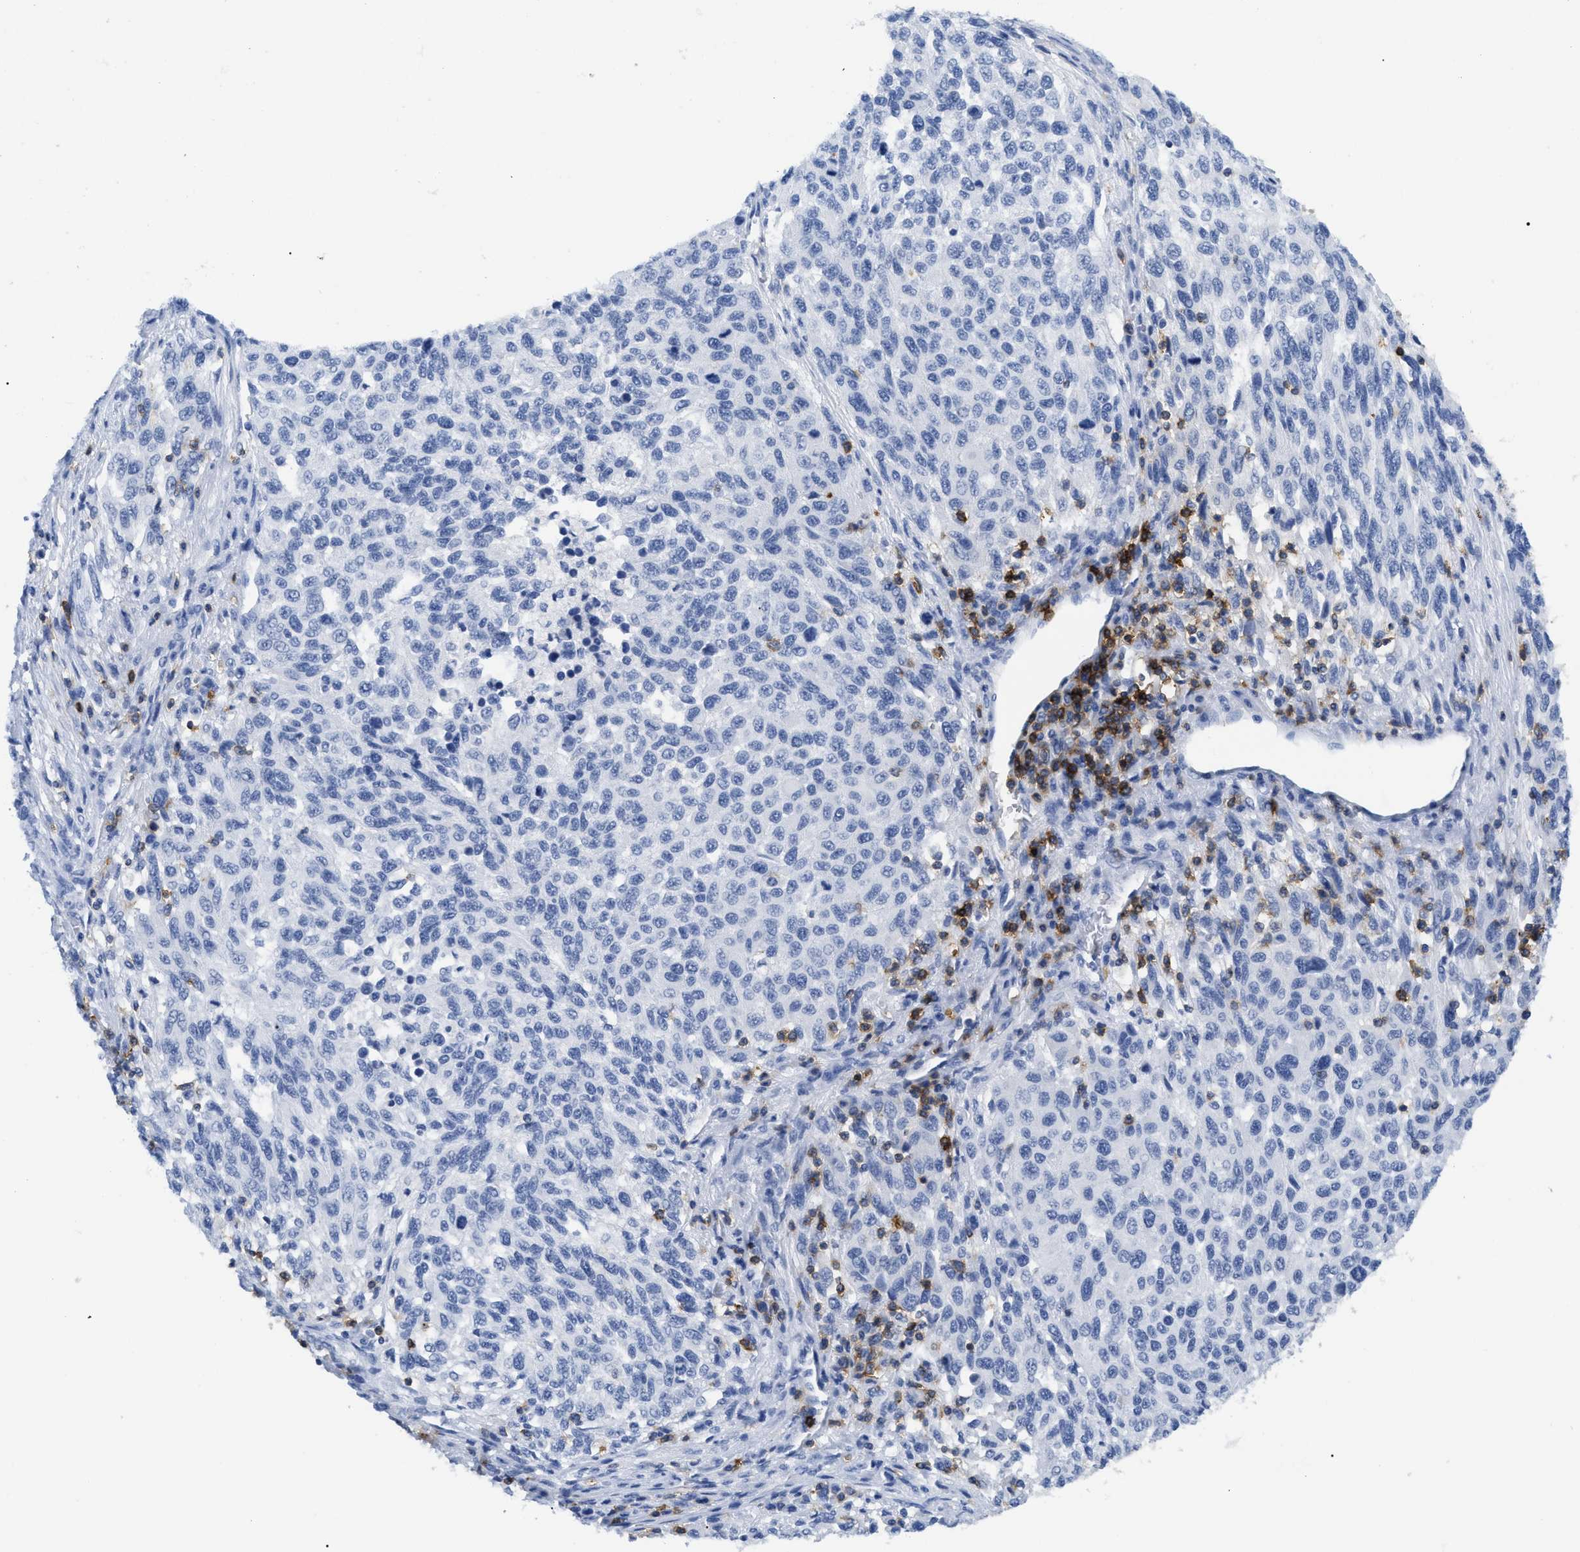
{"staining": {"intensity": "negative", "quantity": "none", "location": "none"}, "tissue": "melanoma", "cell_type": "Tumor cells", "image_type": "cancer", "snomed": [{"axis": "morphology", "description": "Malignant melanoma, Metastatic site"}, {"axis": "topography", "description": "Lymph node"}], "caption": "Immunohistochemistry (IHC) image of neoplastic tissue: human malignant melanoma (metastatic site) stained with DAB shows no significant protein staining in tumor cells. (DAB immunohistochemistry (IHC), high magnification).", "gene": "CD5", "patient": {"sex": "male", "age": 61}}